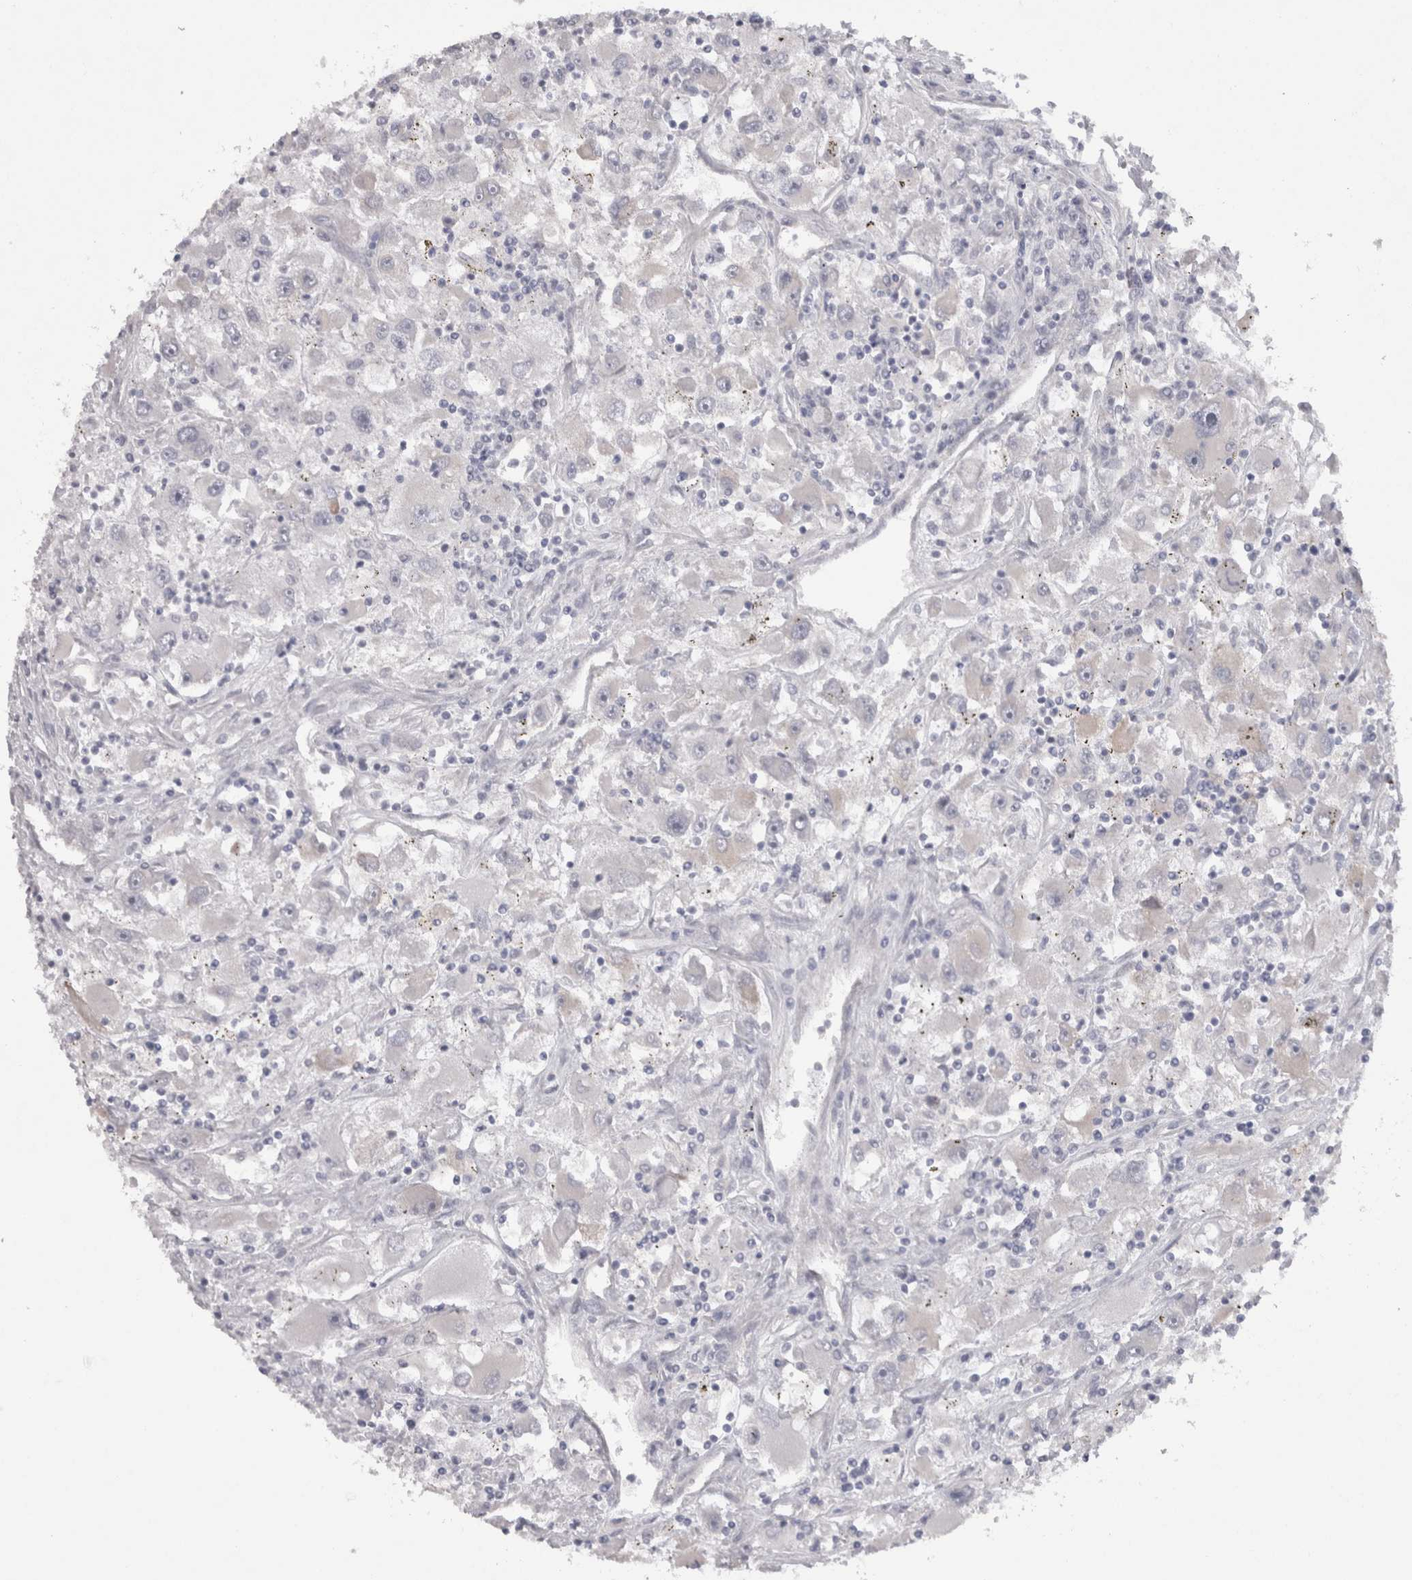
{"staining": {"intensity": "negative", "quantity": "none", "location": "none"}, "tissue": "renal cancer", "cell_type": "Tumor cells", "image_type": "cancer", "snomed": [{"axis": "morphology", "description": "Adenocarcinoma, NOS"}, {"axis": "topography", "description": "Kidney"}], "caption": "Immunohistochemistry (IHC) photomicrograph of human renal cancer (adenocarcinoma) stained for a protein (brown), which displays no positivity in tumor cells.", "gene": "LRRC40", "patient": {"sex": "female", "age": 52}}